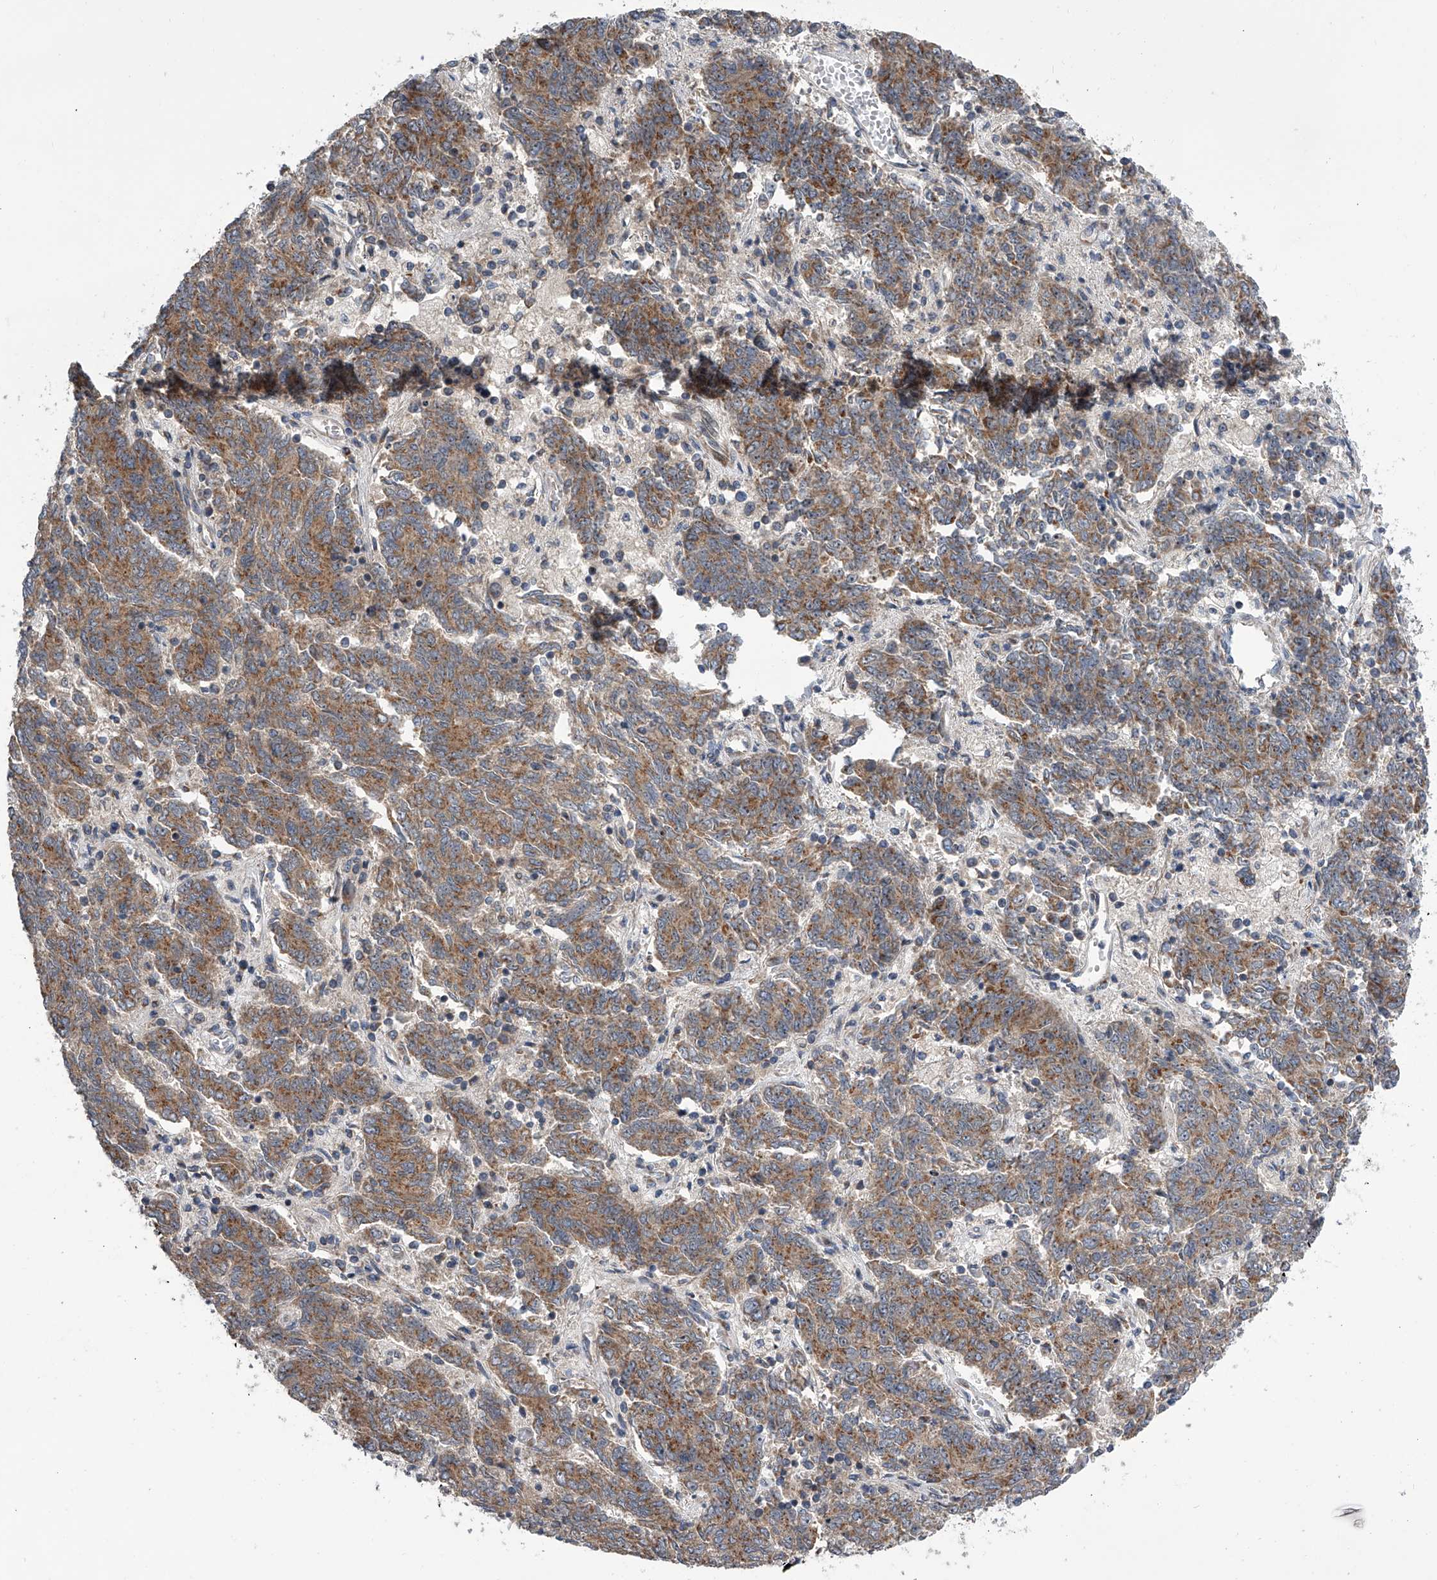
{"staining": {"intensity": "moderate", "quantity": ">75%", "location": "cytoplasmic/membranous"}, "tissue": "endometrial cancer", "cell_type": "Tumor cells", "image_type": "cancer", "snomed": [{"axis": "morphology", "description": "Adenocarcinoma, NOS"}, {"axis": "topography", "description": "Endometrium"}], "caption": "Adenocarcinoma (endometrial) stained for a protein demonstrates moderate cytoplasmic/membranous positivity in tumor cells. The protein is stained brown, and the nuclei are stained in blue (DAB (3,3'-diaminobenzidine) IHC with brightfield microscopy, high magnification).", "gene": "DLGAP2", "patient": {"sex": "female", "age": 80}}